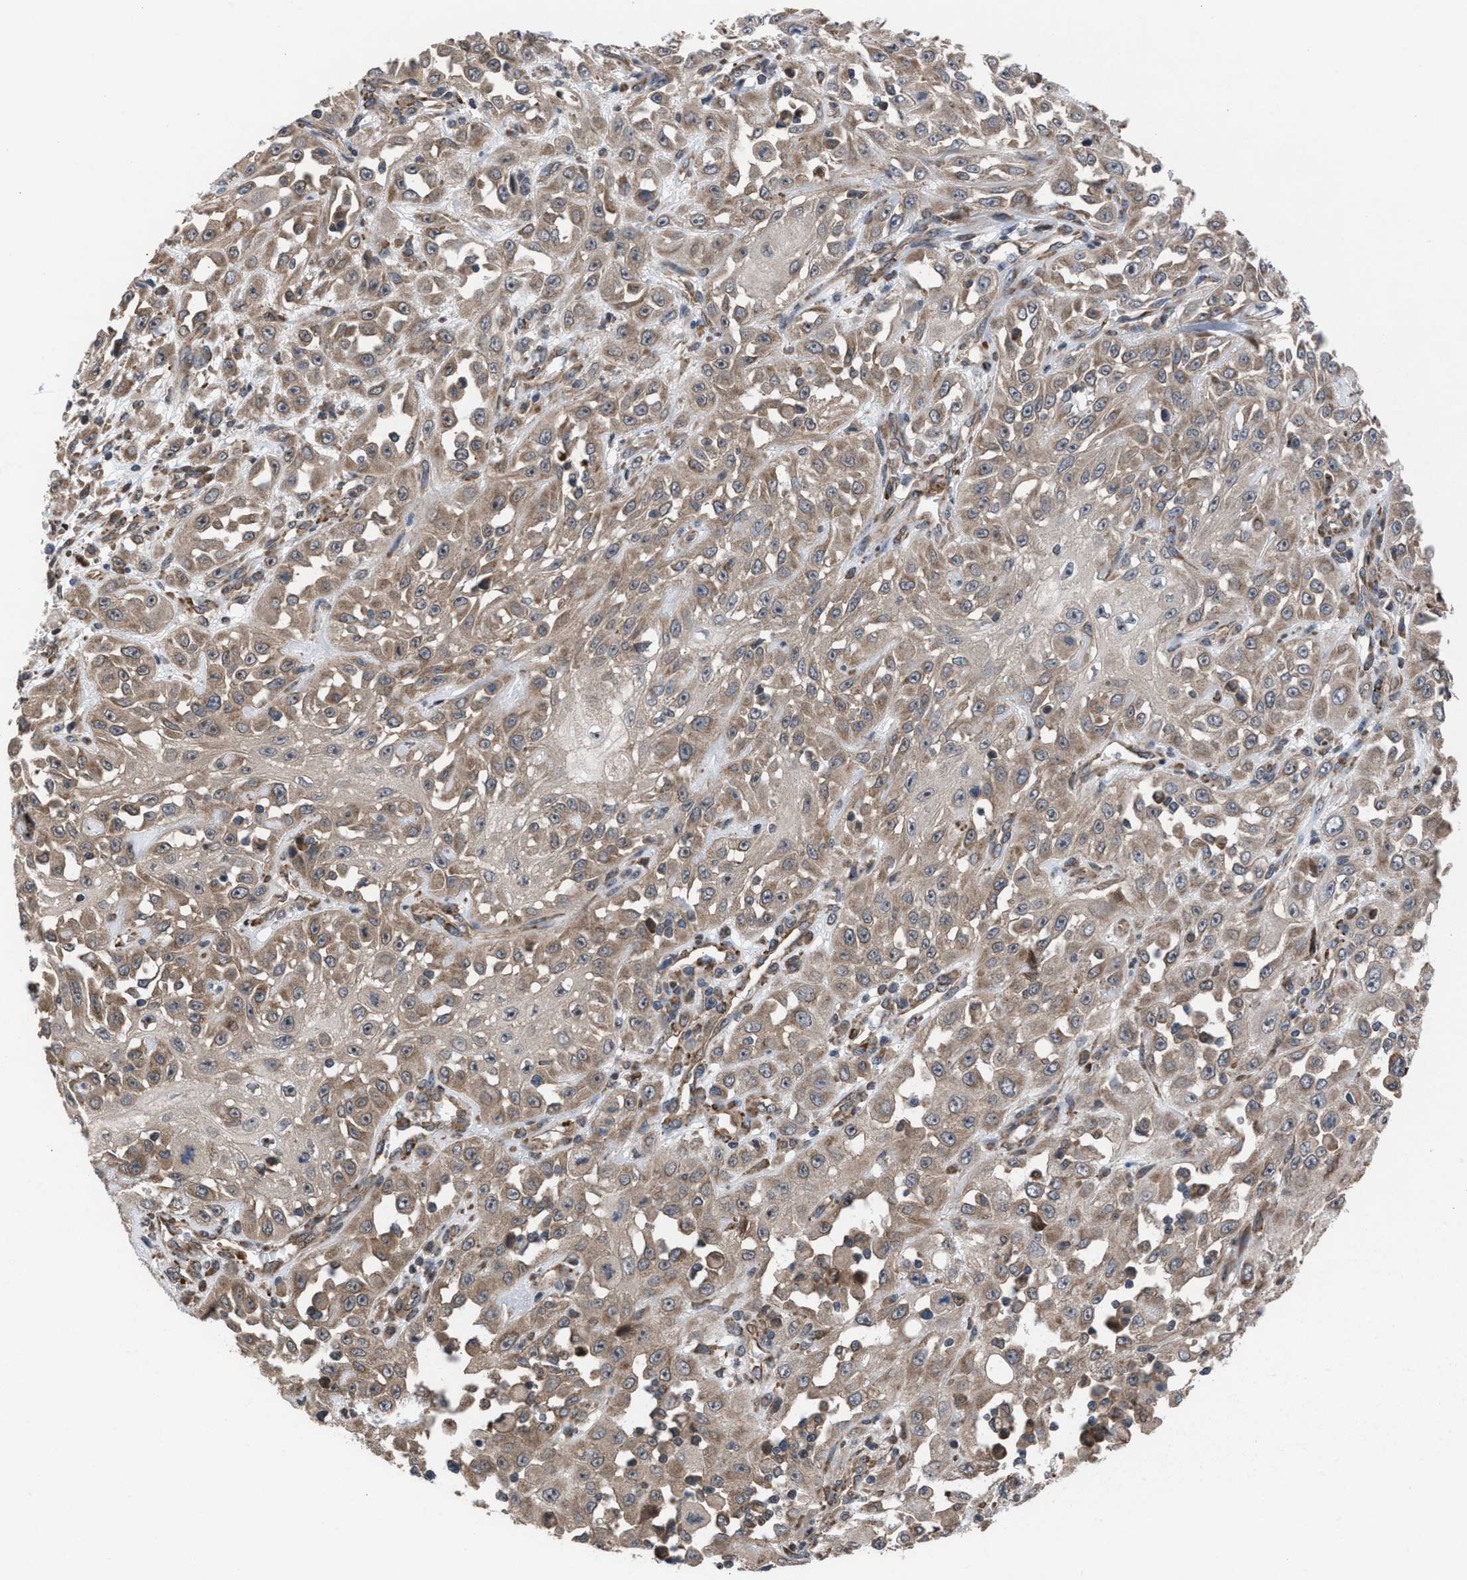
{"staining": {"intensity": "moderate", "quantity": "25%-75%", "location": "cytoplasmic/membranous"}, "tissue": "skin cancer", "cell_type": "Tumor cells", "image_type": "cancer", "snomed": [{"axis": "morphology", "description": "Squamous cell carcinoma, NOS"}, {"axis": "morphology", "description": "Squamous cell carcinoma, metastatic, NOS"}, {"axis": "topography", "description": "Skin"}, {"axis": "topography", "description": "Lymph node"}], "caption": "Tumor cells show medium levels of moderate cytoplasmic/membranous staining in approximately 25%-75% of cells in metastatic squamous cell carcinoma (skin).", "gene": "TP53BP2", "patient": {"sex": "male", "age": 75}}